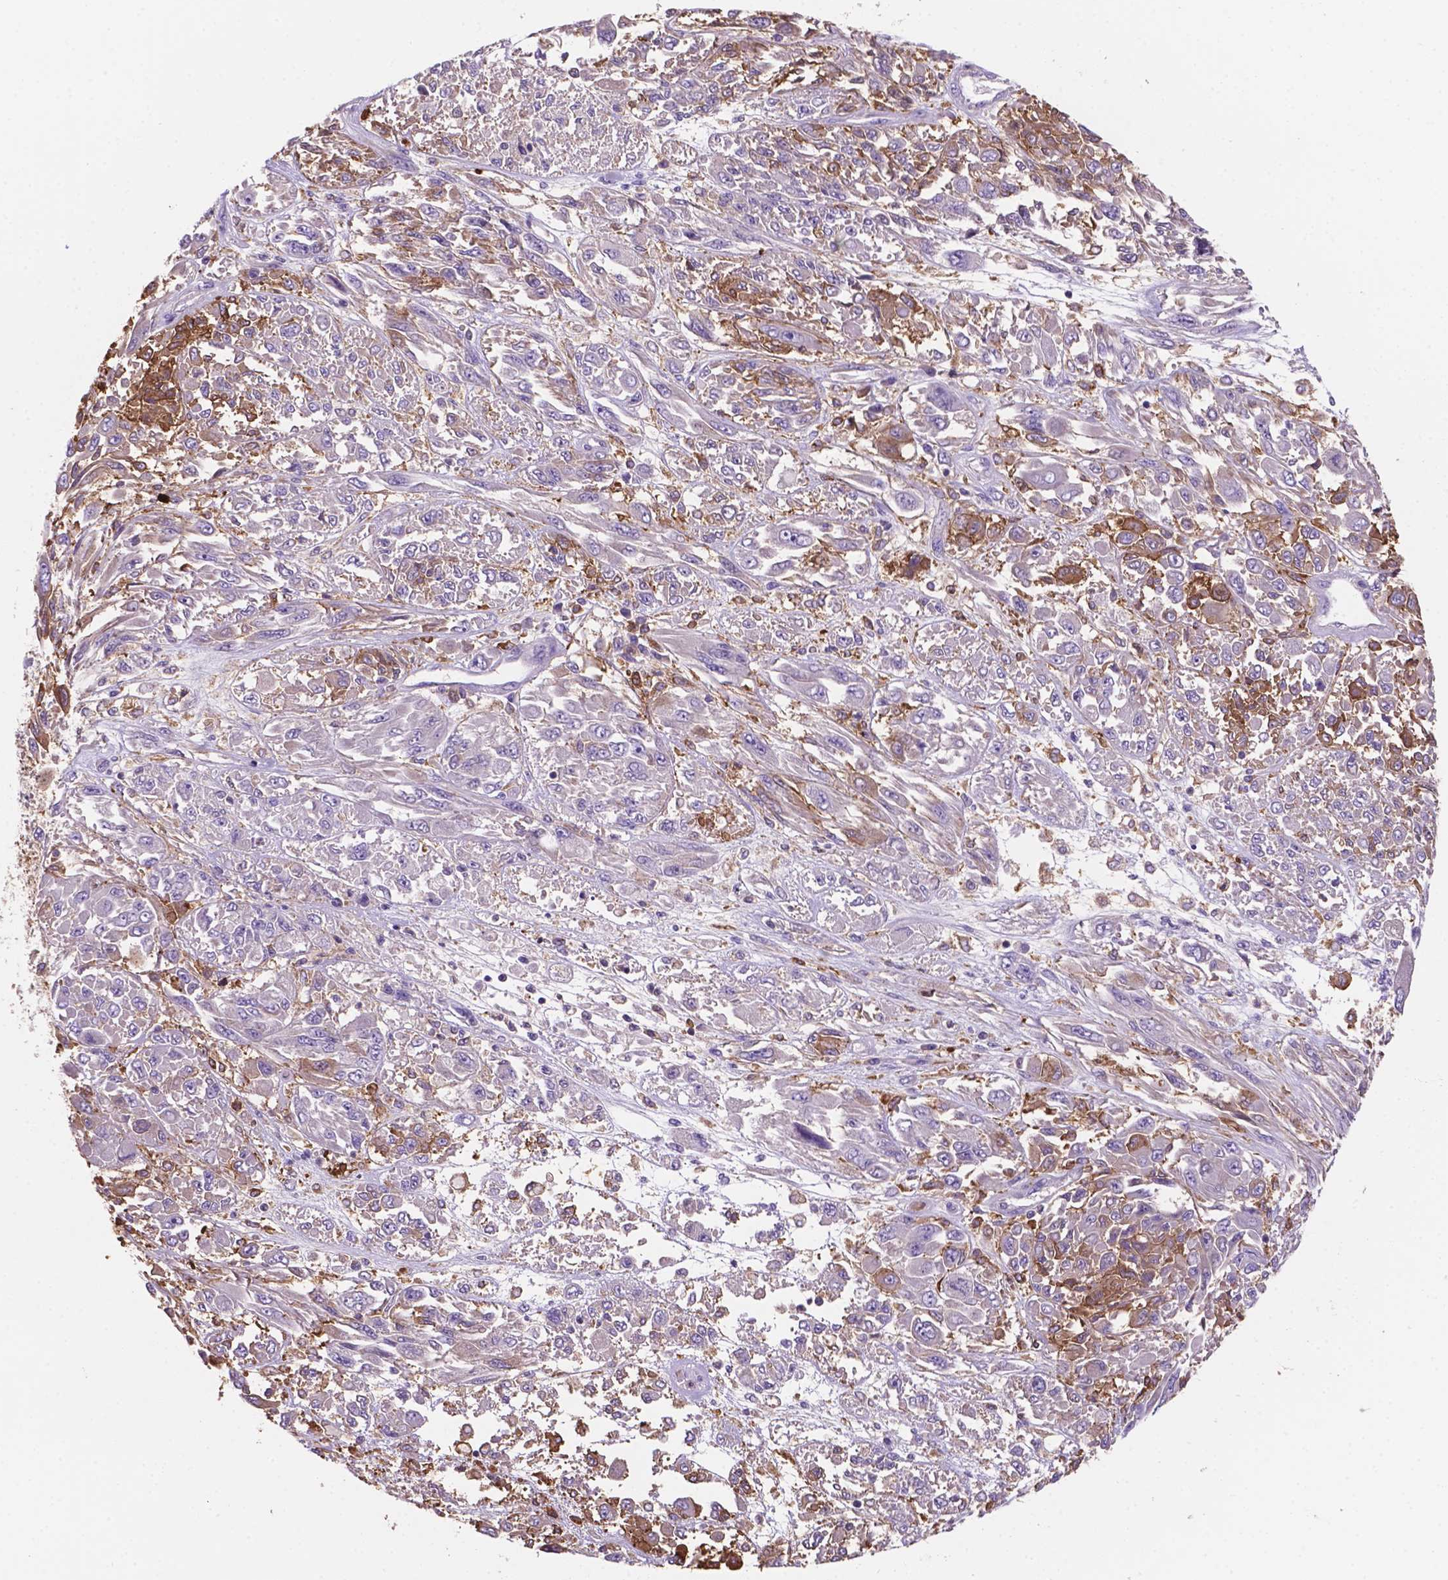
{"staining": {"intensity": "negative", "quantity": "none", "location": "none"}, "tissue": "melanoma", "cell_type": "Tumor cells", "image_type": "cancer", "snomed": [{"axis": "morphology", "description": "Malignant melanoma, NOS"}, {"axis": "topography", "description": "Skin"}], "caption": "An image of human malignant melanoma is negative for staining in tumor cells.", "gene": "MKRN2OS", "patient": {"sex": "female", "age": 91}}